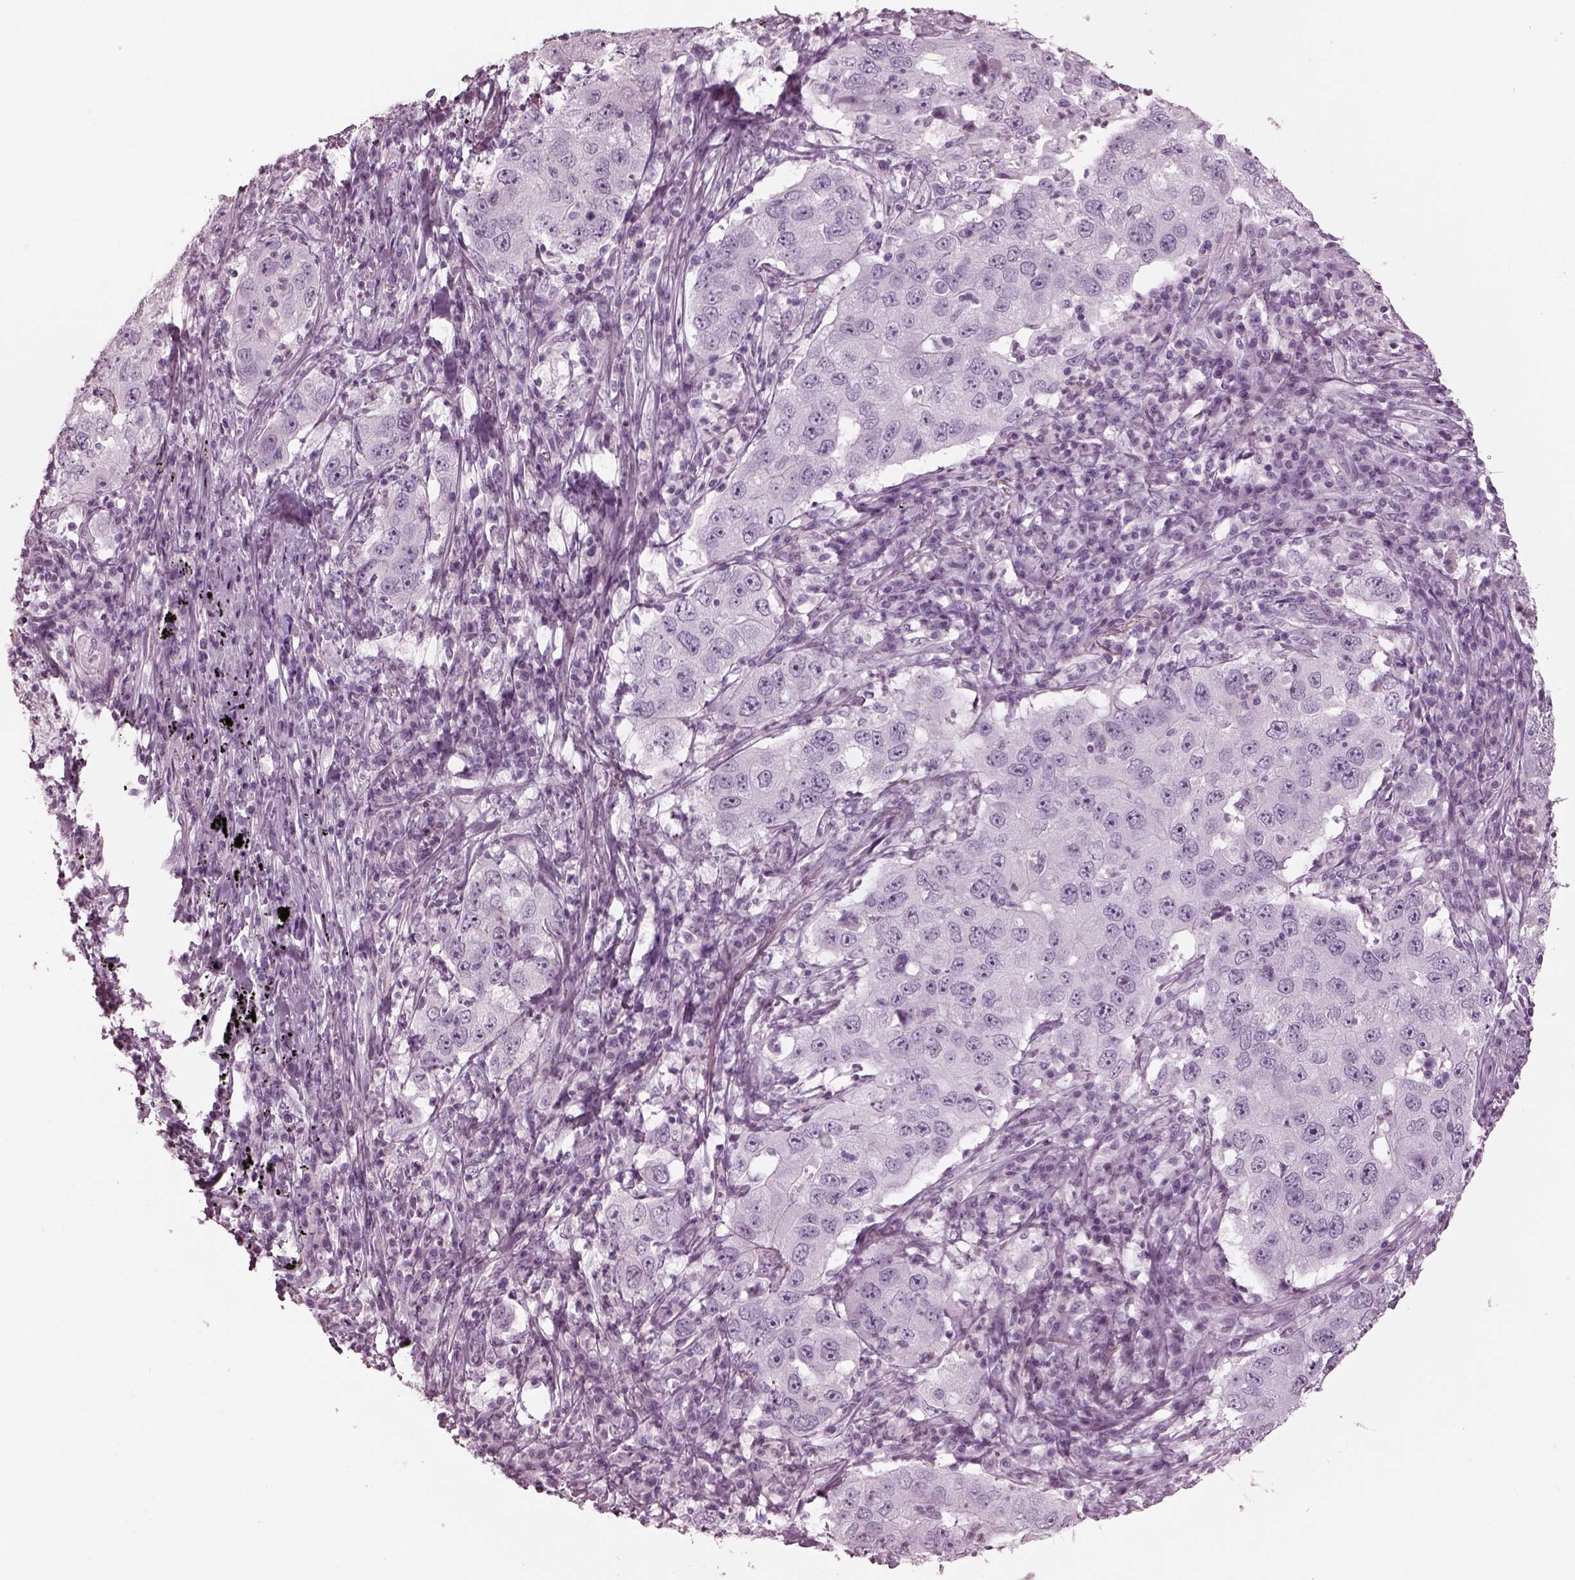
{"staining": {"intensity": "negative", "quantity": "none", "location": "none"}, "tissue": "lung cancer", "cell_type": "Tumor cells", "image_type": "cancer", "snomed": [{"axis": "morphology", "description": "Adenocarcinoma, NOS"}, {"axis": "topography", "description": "Lung"}], "caption": "Lung adenocarcinoma was stained to show a protein in brown. There is no significant staining in tumor cells. (Stains: DAB (3,3'-diaminobenzidine) immunohistochemistry (IHC) with hematoxylin counter stain, Microscopy: brightfield microscopy at high magnification).", "gene": "OPN4", "patient": {"sex": "male", "age": 73}}